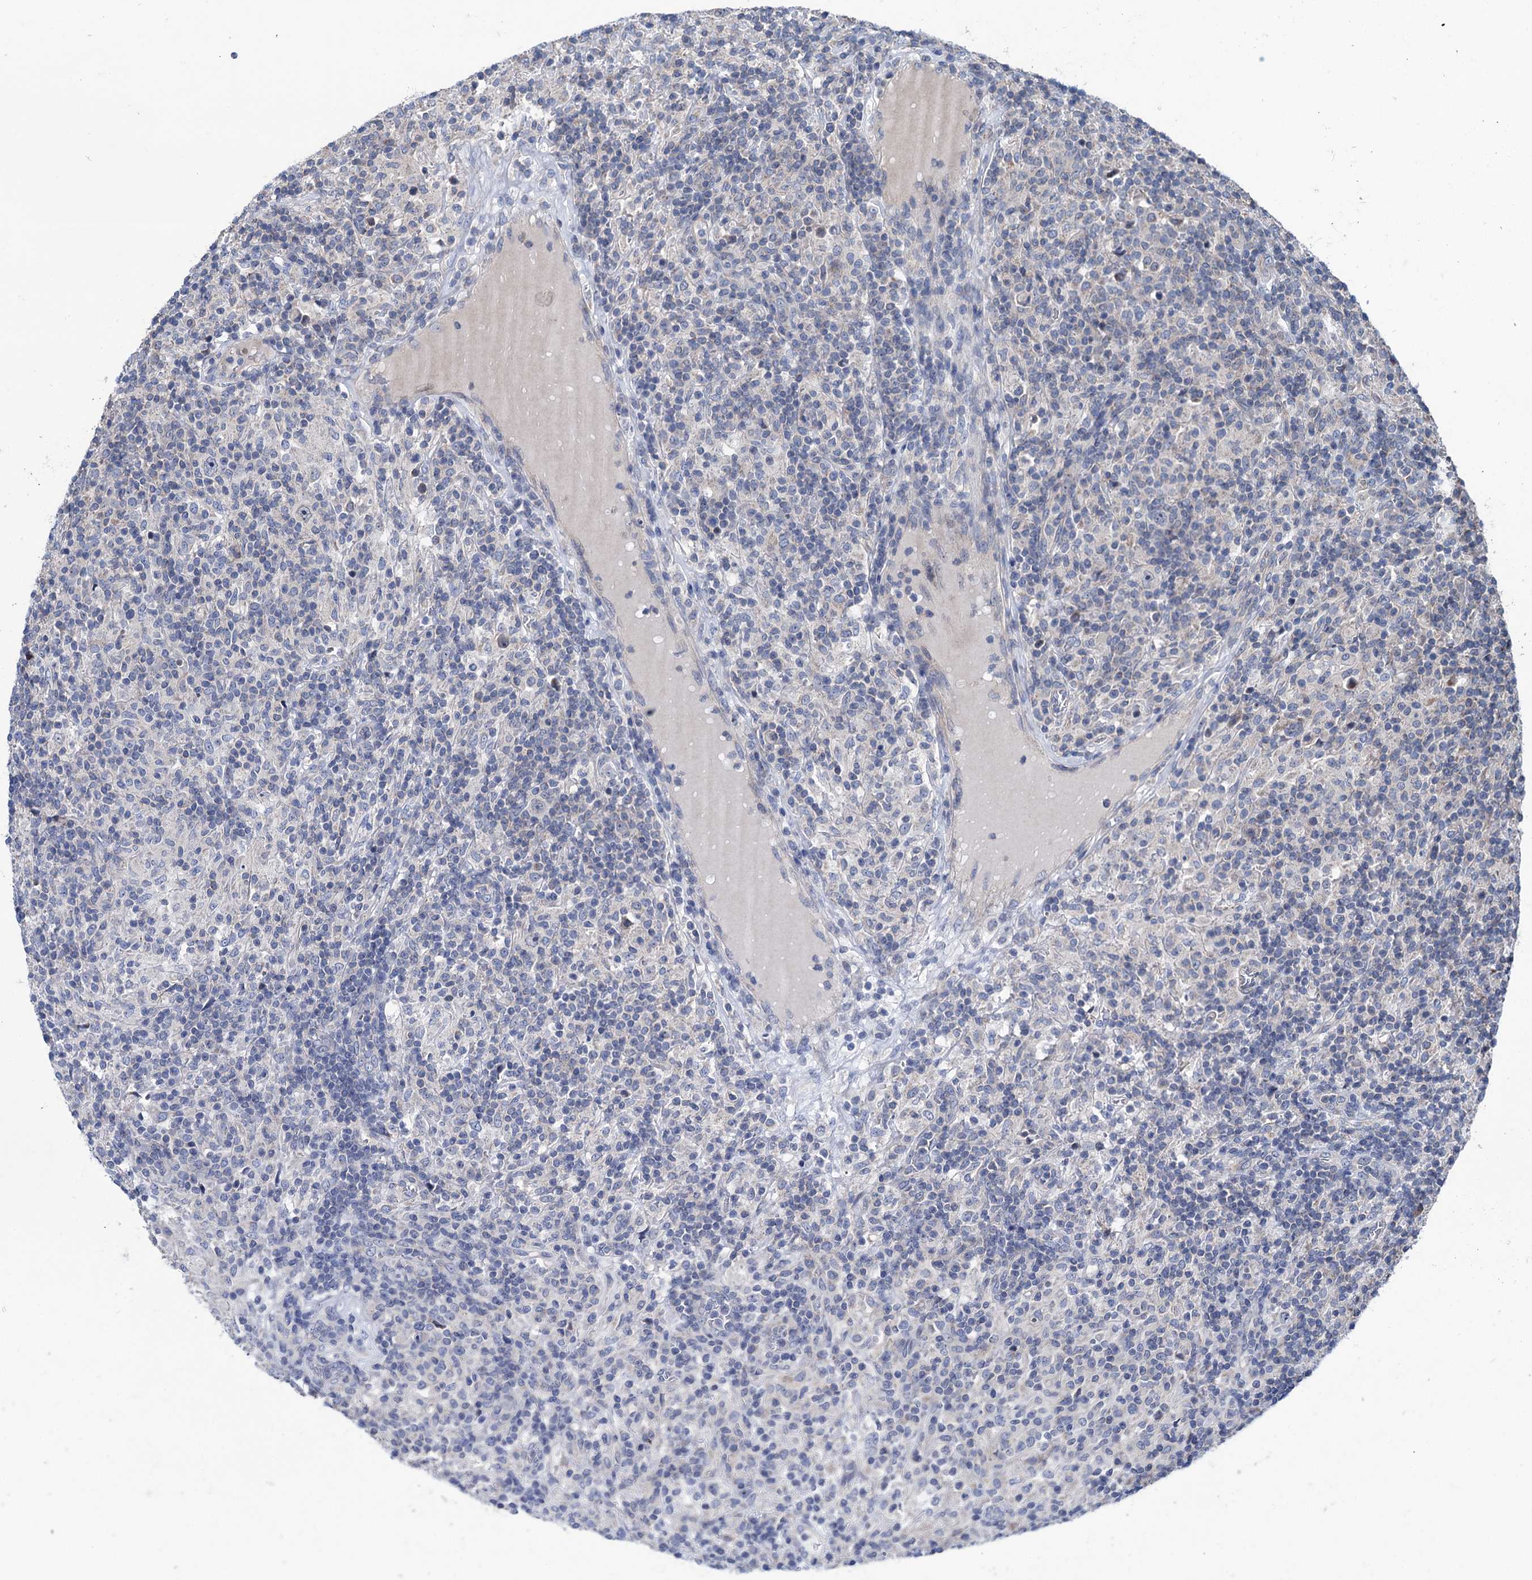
{"staining": {"intensity": "negative", "quantity": "none", "location": "none"}, "tissue": "lymphoma", "cell_type": "Tumor cells", "image_type": "cancer", "snomed": [{"axis": "morphology", "description": "Hodgkin's disease, NOS"}, {"axis": "topography", "description": "Lymph node"}], "caption": "Tumor cells show no significant staining in lymphoma.", "gene": "EYA4", "patient": {"sex": "male", "age": 70}}